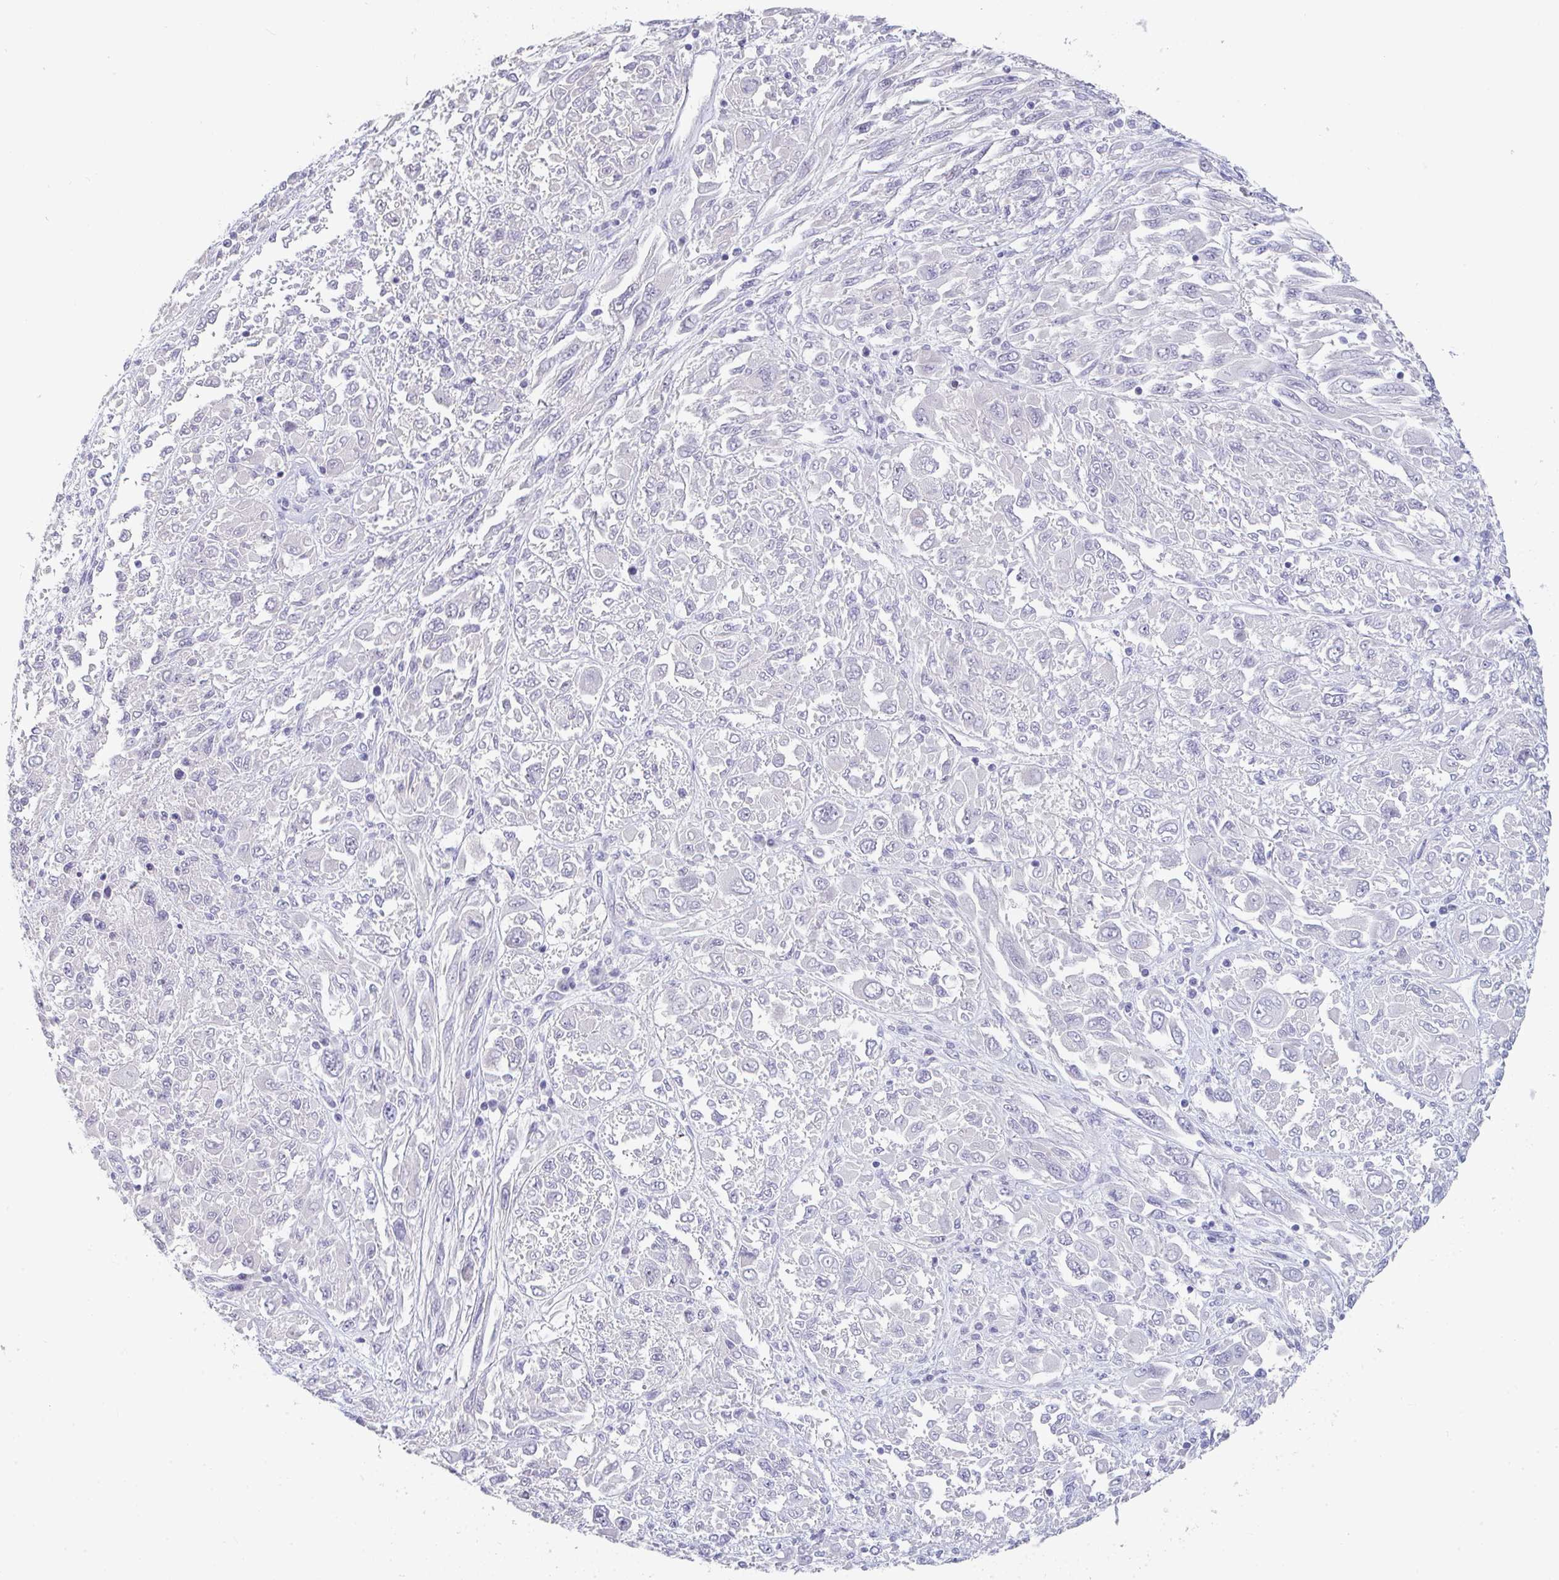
{"staining": {"intensity": "negative", "quantity": "none", "location": "none"}, "tissue": "melanoma", "cell_type": "Tumor cells", "image_type": "cancer", "snomed": [{"axis": "morphology", "description": "Malignant melanoma, NOS"}, {"axis": "topography", "description": "Skin"}], "caption": "Immunohistochemistry micrograph of human malignant melanoma stained for a protein (brown), which shows no positivity in tumor cells.", "gene": "RUBCN", "patient": {"sex": "female", "age": 91}}